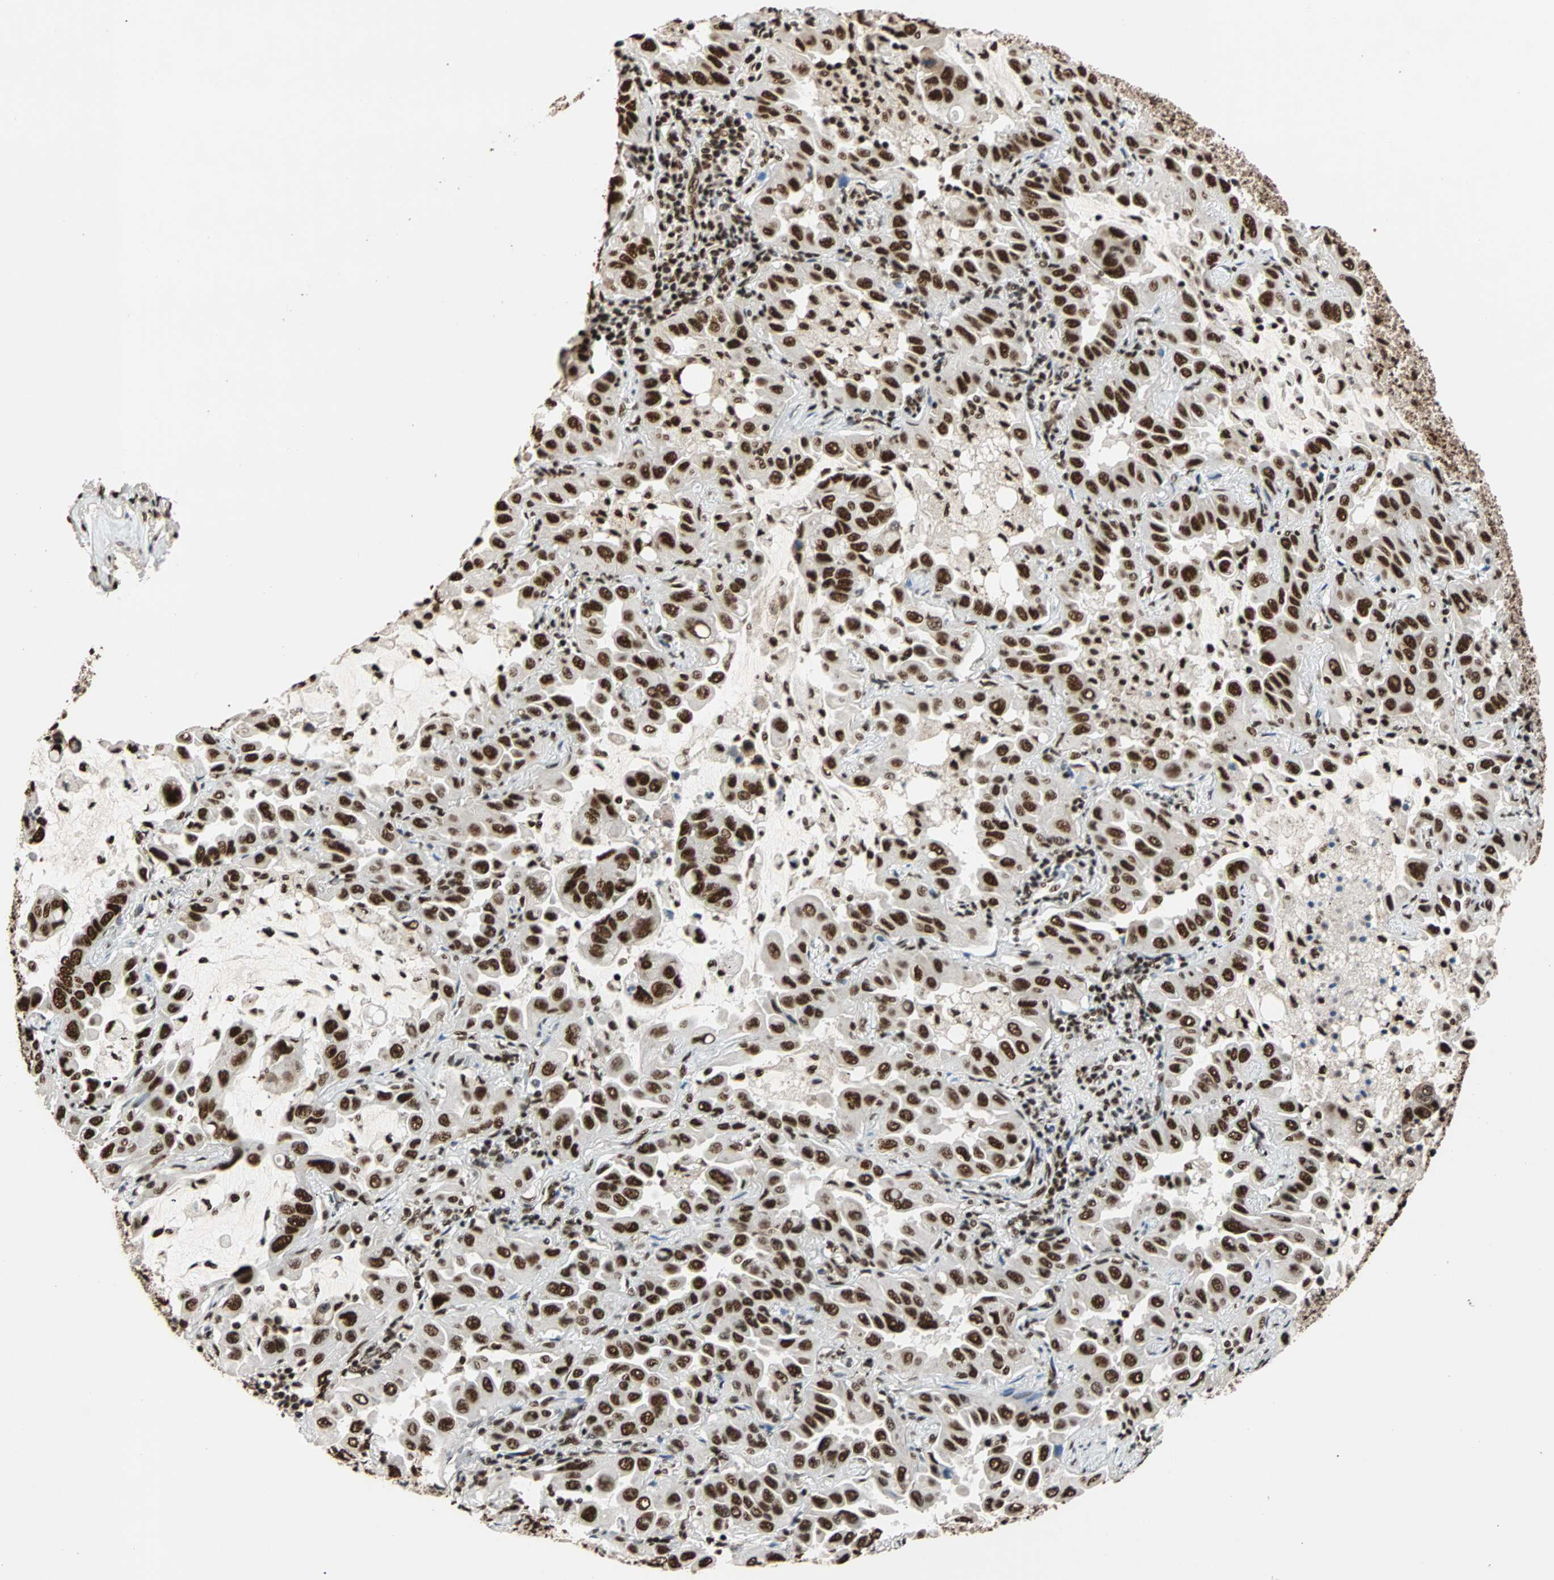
{"staining": {"intensity": "strong", "quantity": ">75%", "location": "nuclear"}, "tissue": "lung cancer", "cell_type": "Tumor cells", "image_type": "cancer", "snomed": [{"axis": "morphology", "description": "Adenocarcinoma, NOS"}, {"axis": "topography", "description": "Lung"}], "caption": "This image shows IHC staining of human lung adenocarcinoma, with high strong nuclear expression in about >75% of tumor cells.", "gene": "ILF2", "patient": {"sex": "male", "age": 64}}